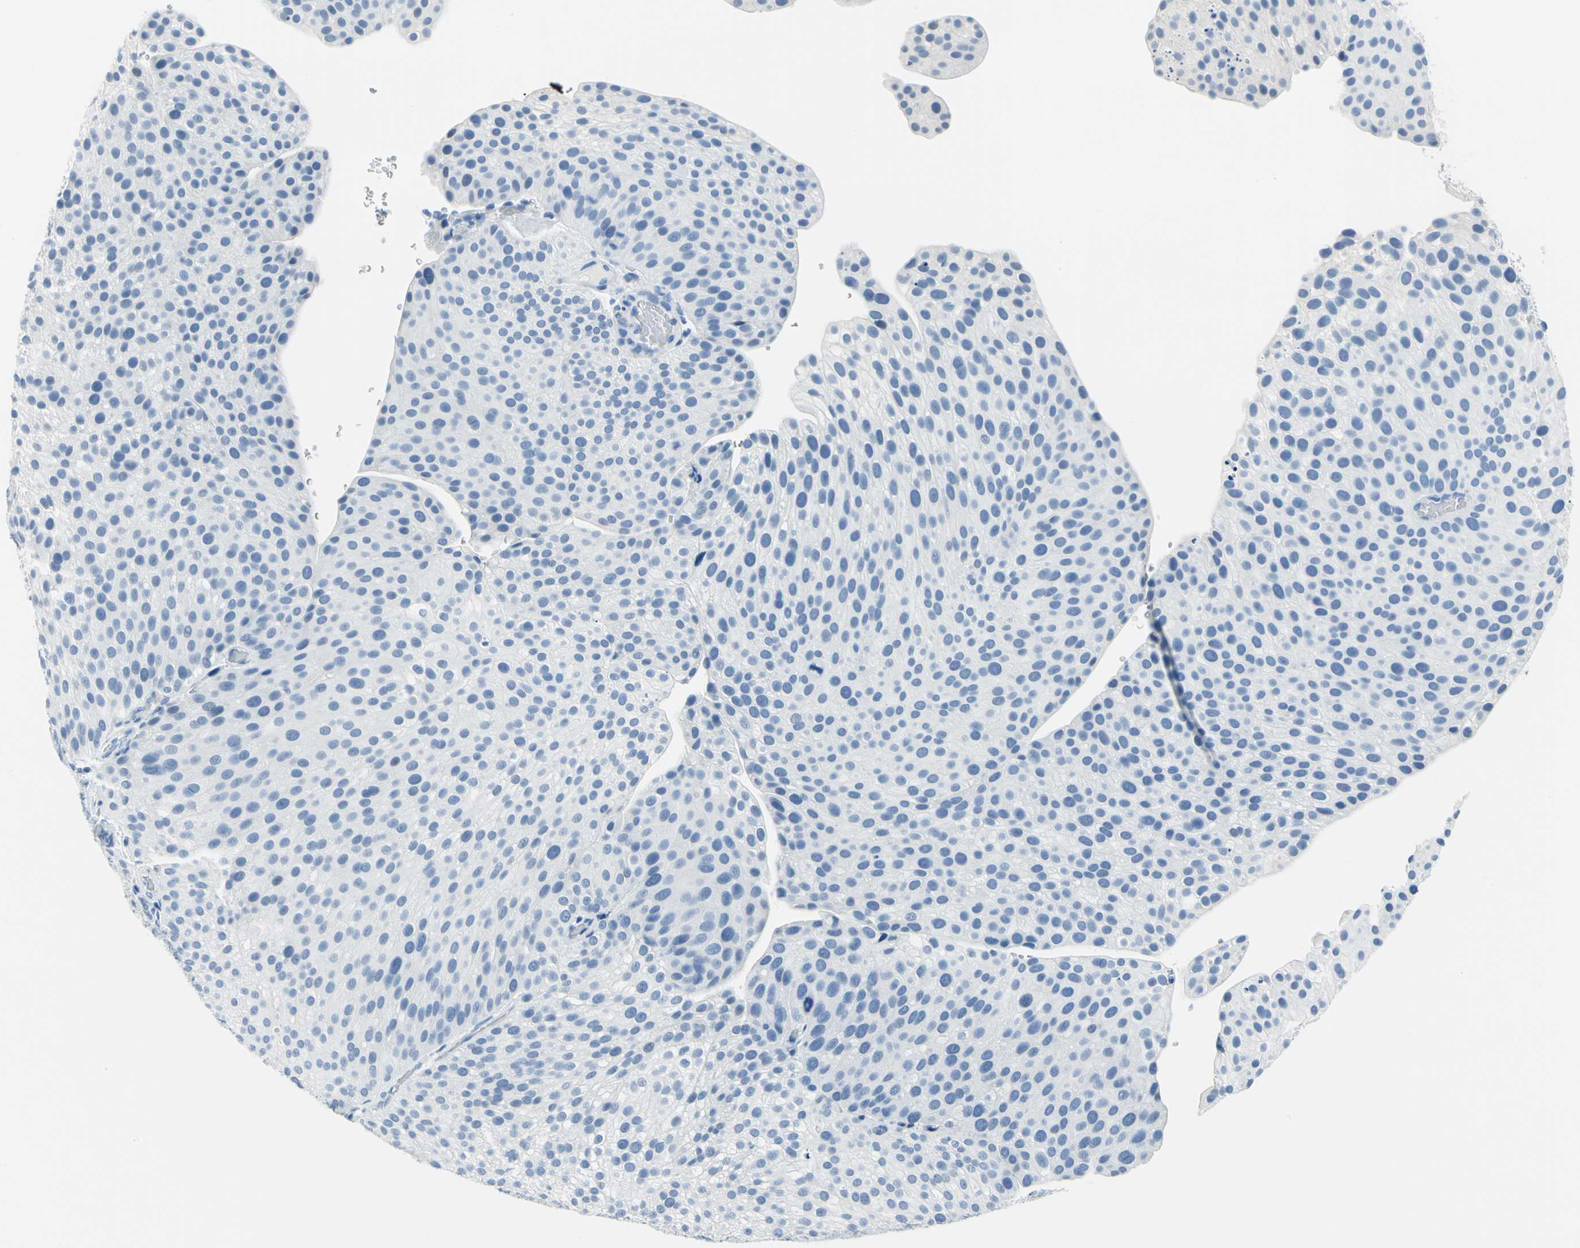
{"staining": {"intensity": "negative", "quantity": "none", "location": "none"}, "tissue": "urothelial cancer", "cell_type": "Tumor cells", "image_type": "cancer", "snomed": [{"axis": "morphology", "description": "Urothelial carcinoma, Low grade"}, {"axis": "topography", "description": "Smooth muscle"}, {"axis": "topography", "description": "Urinary bladder"}], "caption": "High magnification brightfield microscopy of urothelial cancer stained with DAB (brown) and counterstained with hematoxylin (blue): tumor cells show no significant positivity. Brightfield microscopy of immunohistochemistry stained with DAB (3,3'-diaminobenzidine) (brown) and hematoxylin (blue), captured at high magnification.", "gene": "PKLR", "patient": {"sex": "male", "age": 60}}